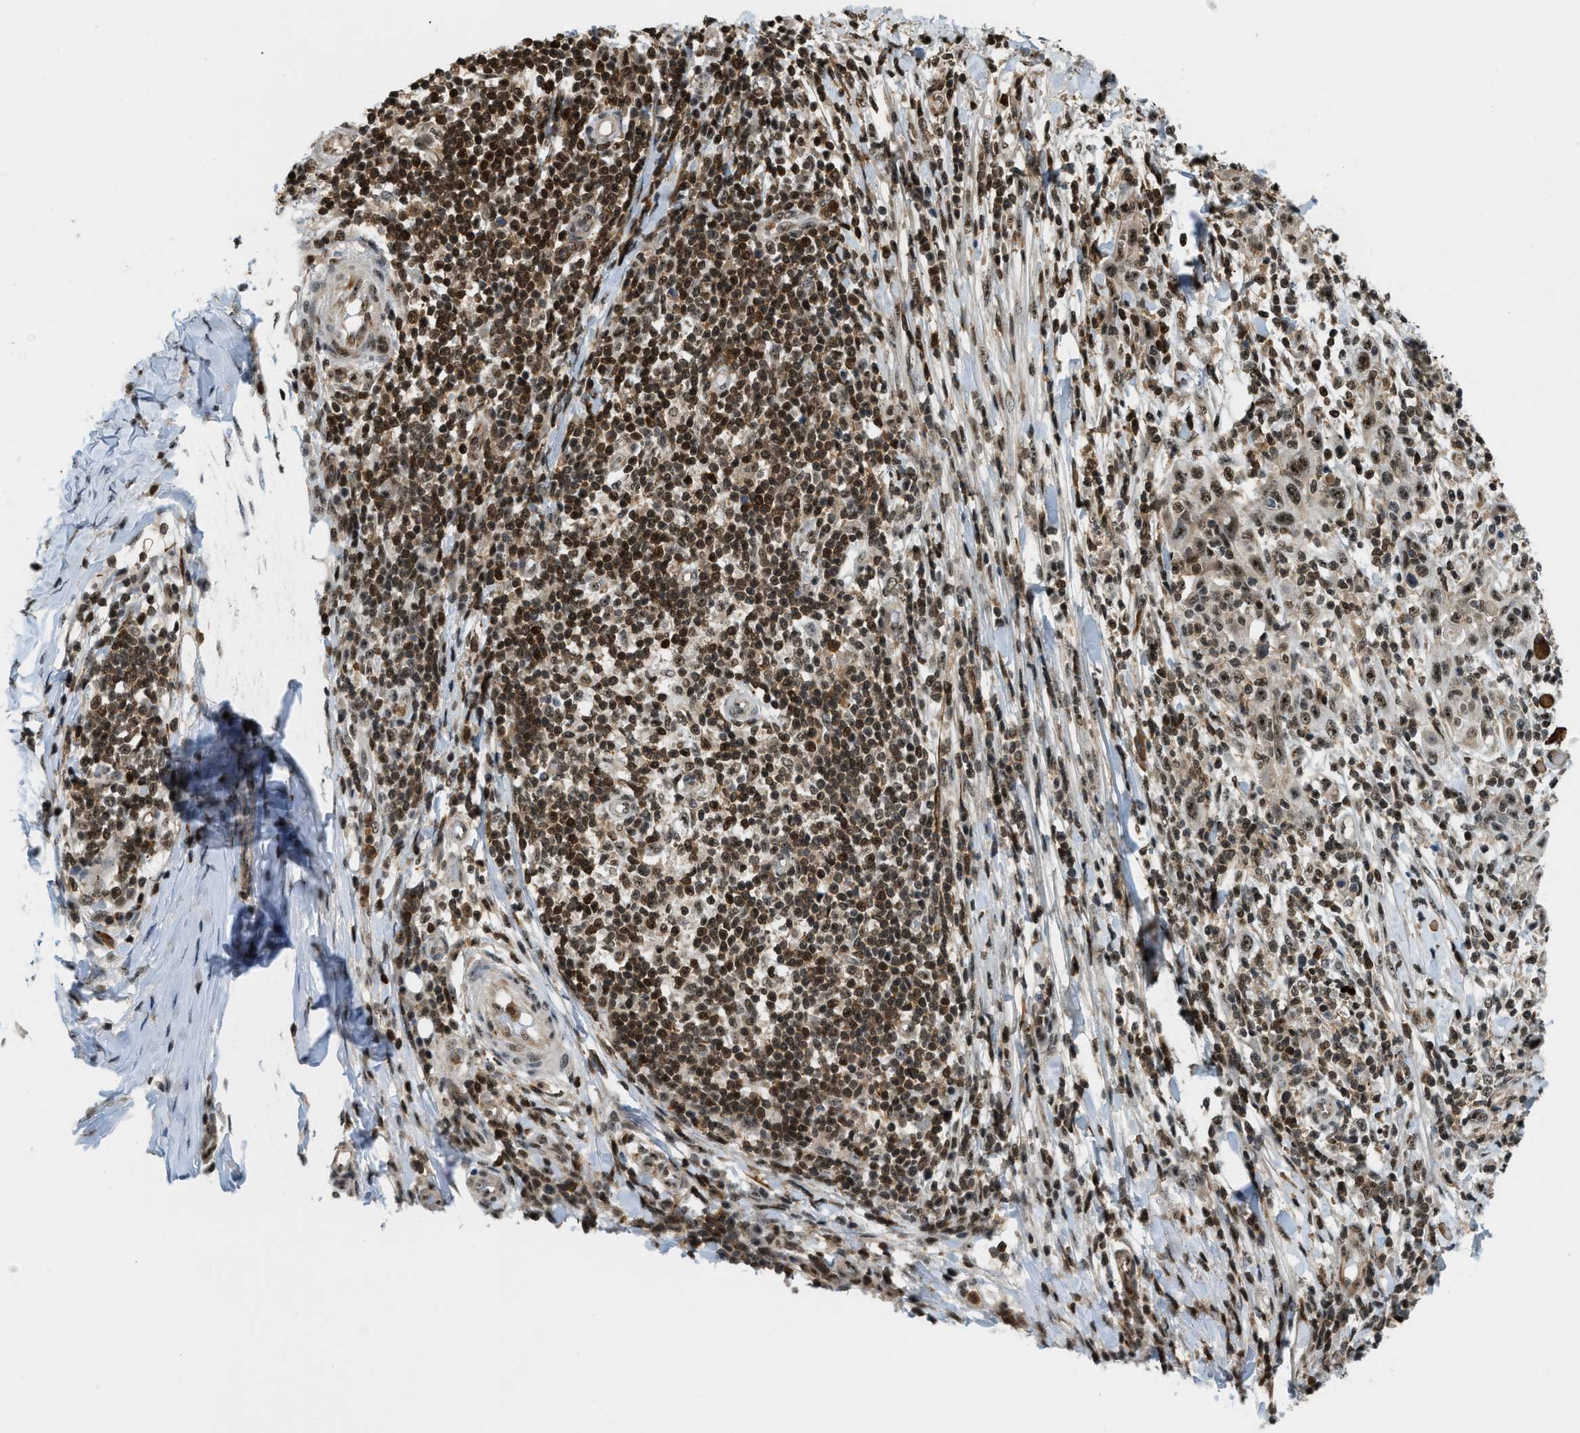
{"staining": {"intensity": "moderate", "quantity": ">75%", "location": "nuclear"}, "tissue": "skin cancer", "cell_type": "Tumor cells", "image_type": "cancer", "snomed": [{"axis": "morphology", "description": "Squamous cell carcinoma, NOS"}, {"axis": "topography", "description": "Skin"}], "caption": "DAB immunohistochemical staining of skin cancer (squamous cell carcinoma) demonstrates moderate nuclear protein positivity in about >75% of tumor cells. (DAB (3,3'-diaminobenzidine) IHC with brightfield microscopy, high magnification).", "gene": "E2F1", "patient": {"sex": "female", "age": 88}}